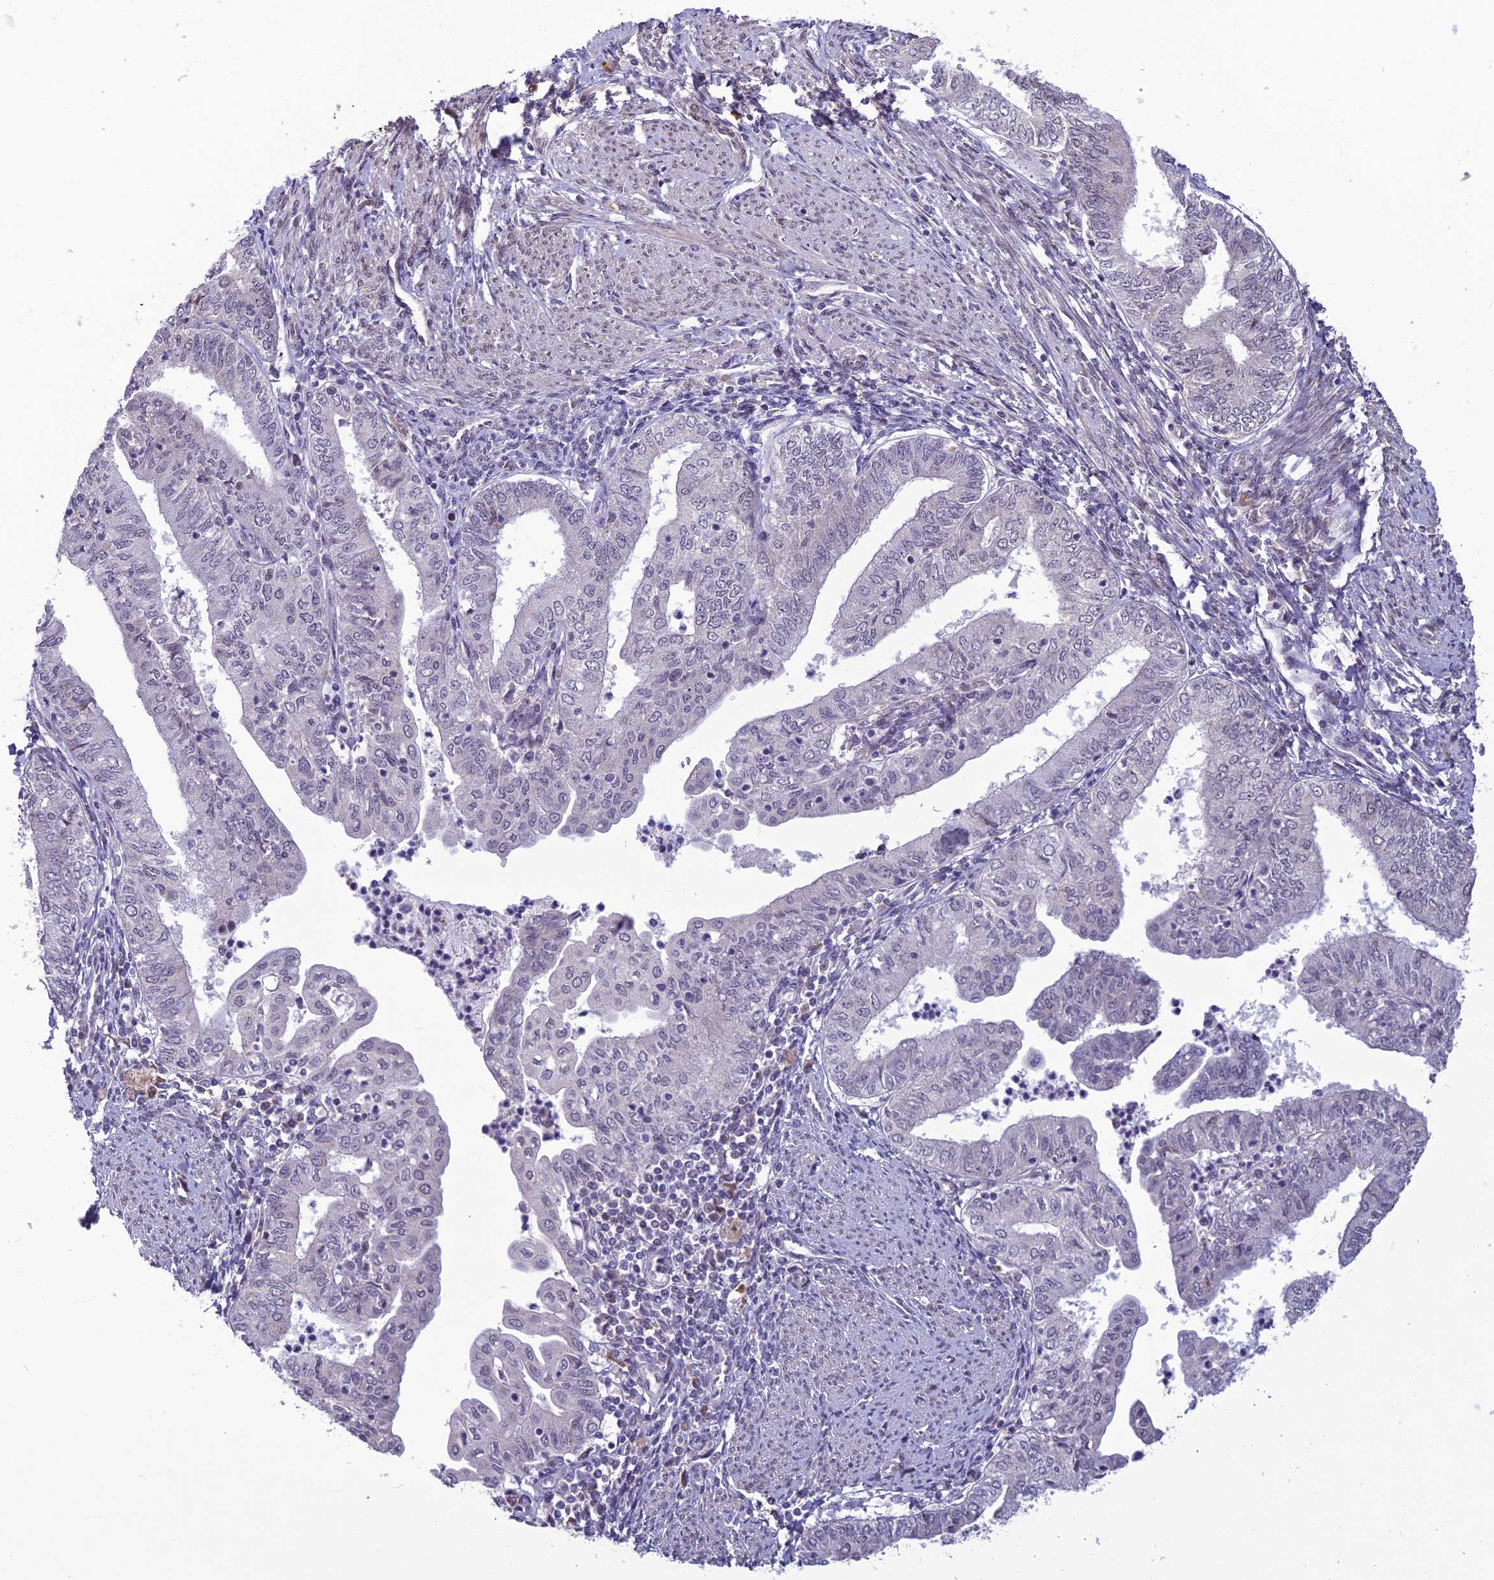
{"staining": {"intensity": "negative", "quantity": "none", "location": "none"}, "tissue": "endometrial cancer", "cell_type": "Tumor cells", "image_type": "cancer", "snomed": [{"axis": "morphology", "description": "Adenocarcinoma, NOS"}, {"axis": "topography", "description": "Endometrium"}], "caption": "There is no significant positivity in tumor cells of endometrial cancer.", "gene": "FBRS", "patient": {"sex": "female", "age": 66}}